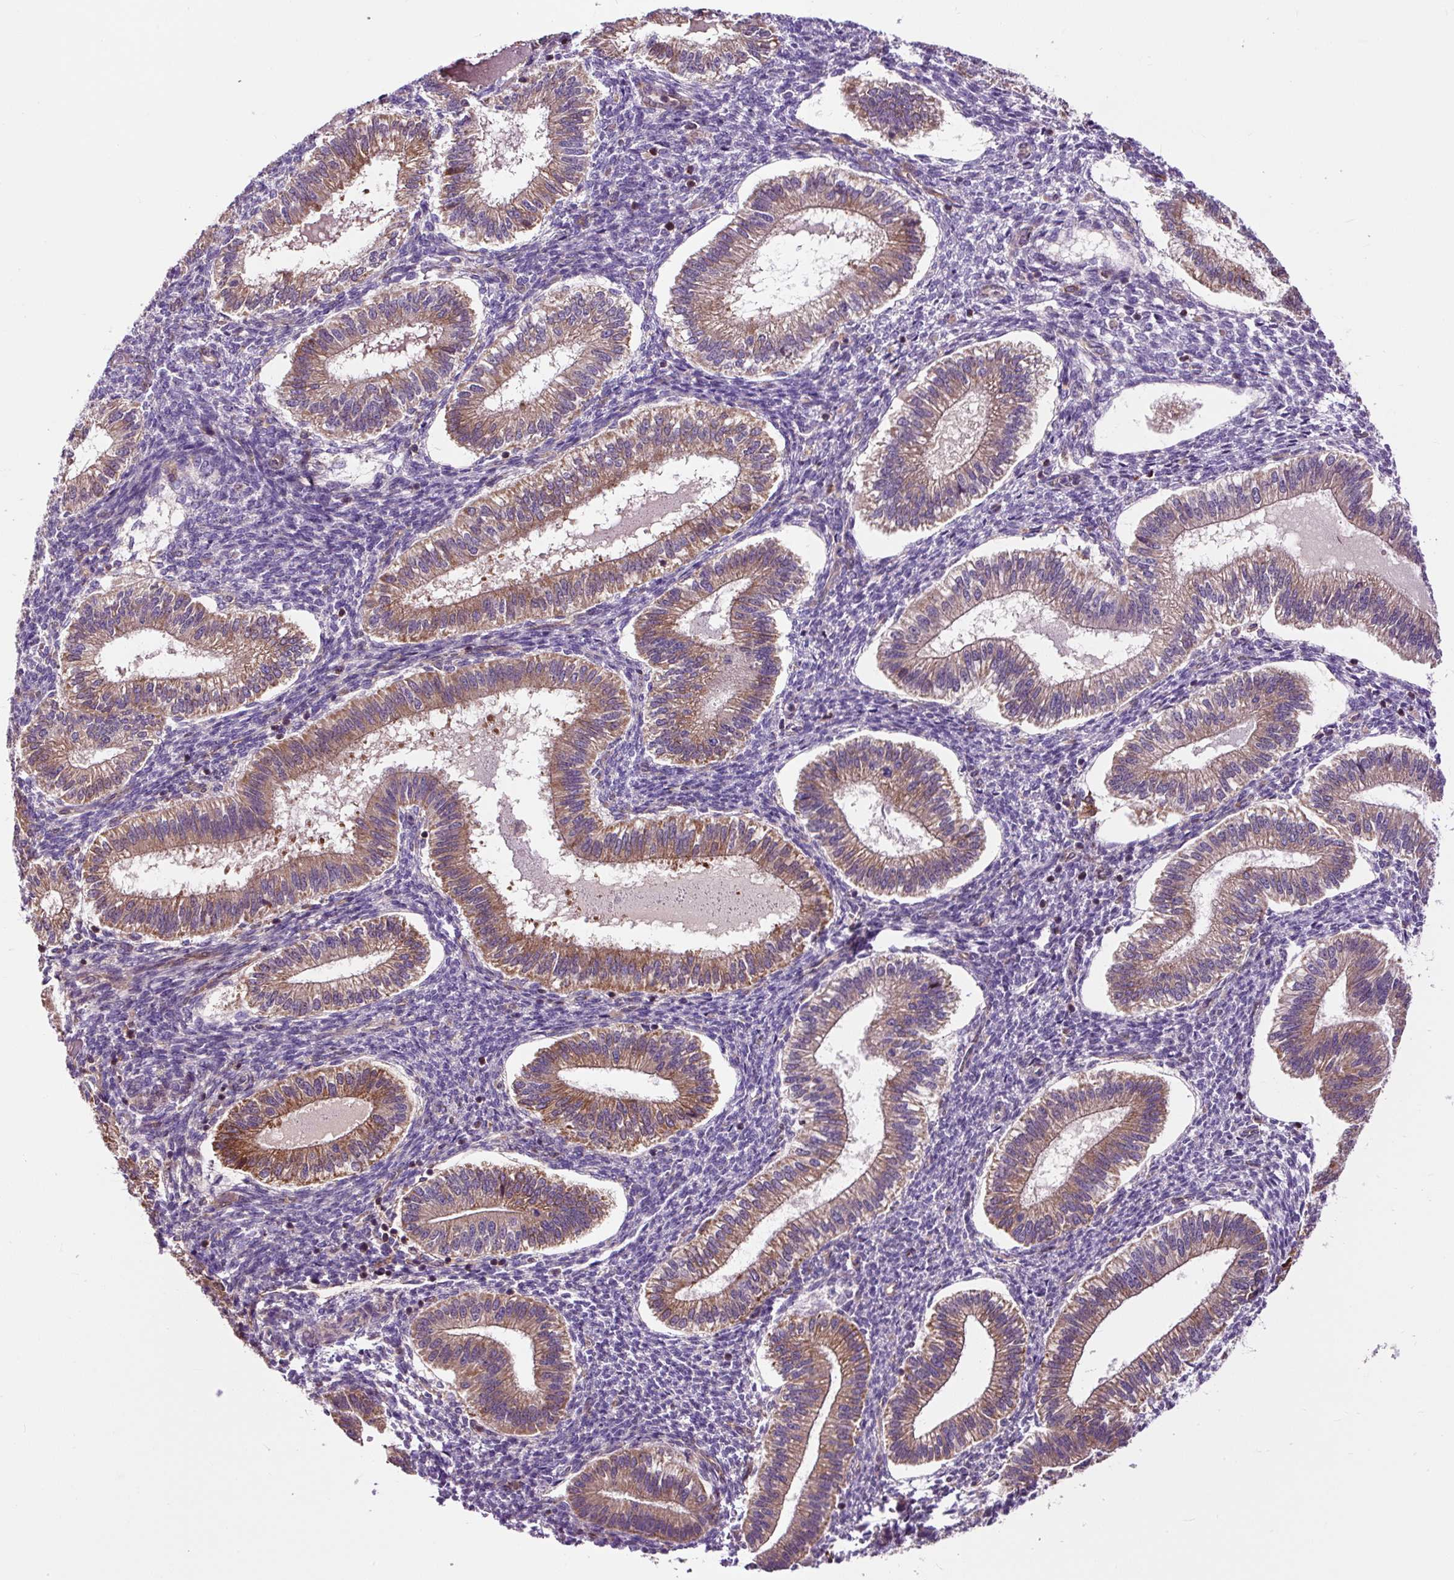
{"staining": {"intensity": "moderate", "quantity": "<25%", "location": "cytoplasmic/membranous"}, "tissue": "endometrium", "cell_type": "Cells in endometrial stroma", "image_type": "normal", "snomed": [{"axis": "morphology", "description": "Normal tissue, NOS"}, {"axis": "topography", "description": "Endometrium"}], "caption": "Endometrium stained with DAB immunohistochemistry exhibits low levels of moderate cytoplasmic/membranous staining in approximately <25% of cells in endometrial stroma. The staining was performed using DAB to visualize the protein expression in brown, while the nuclei were stained in blue with hematoxylin (Magnification: 20x).", "gene": "PCDHGB3", "patient": {"sex": "female", "age": 25}}